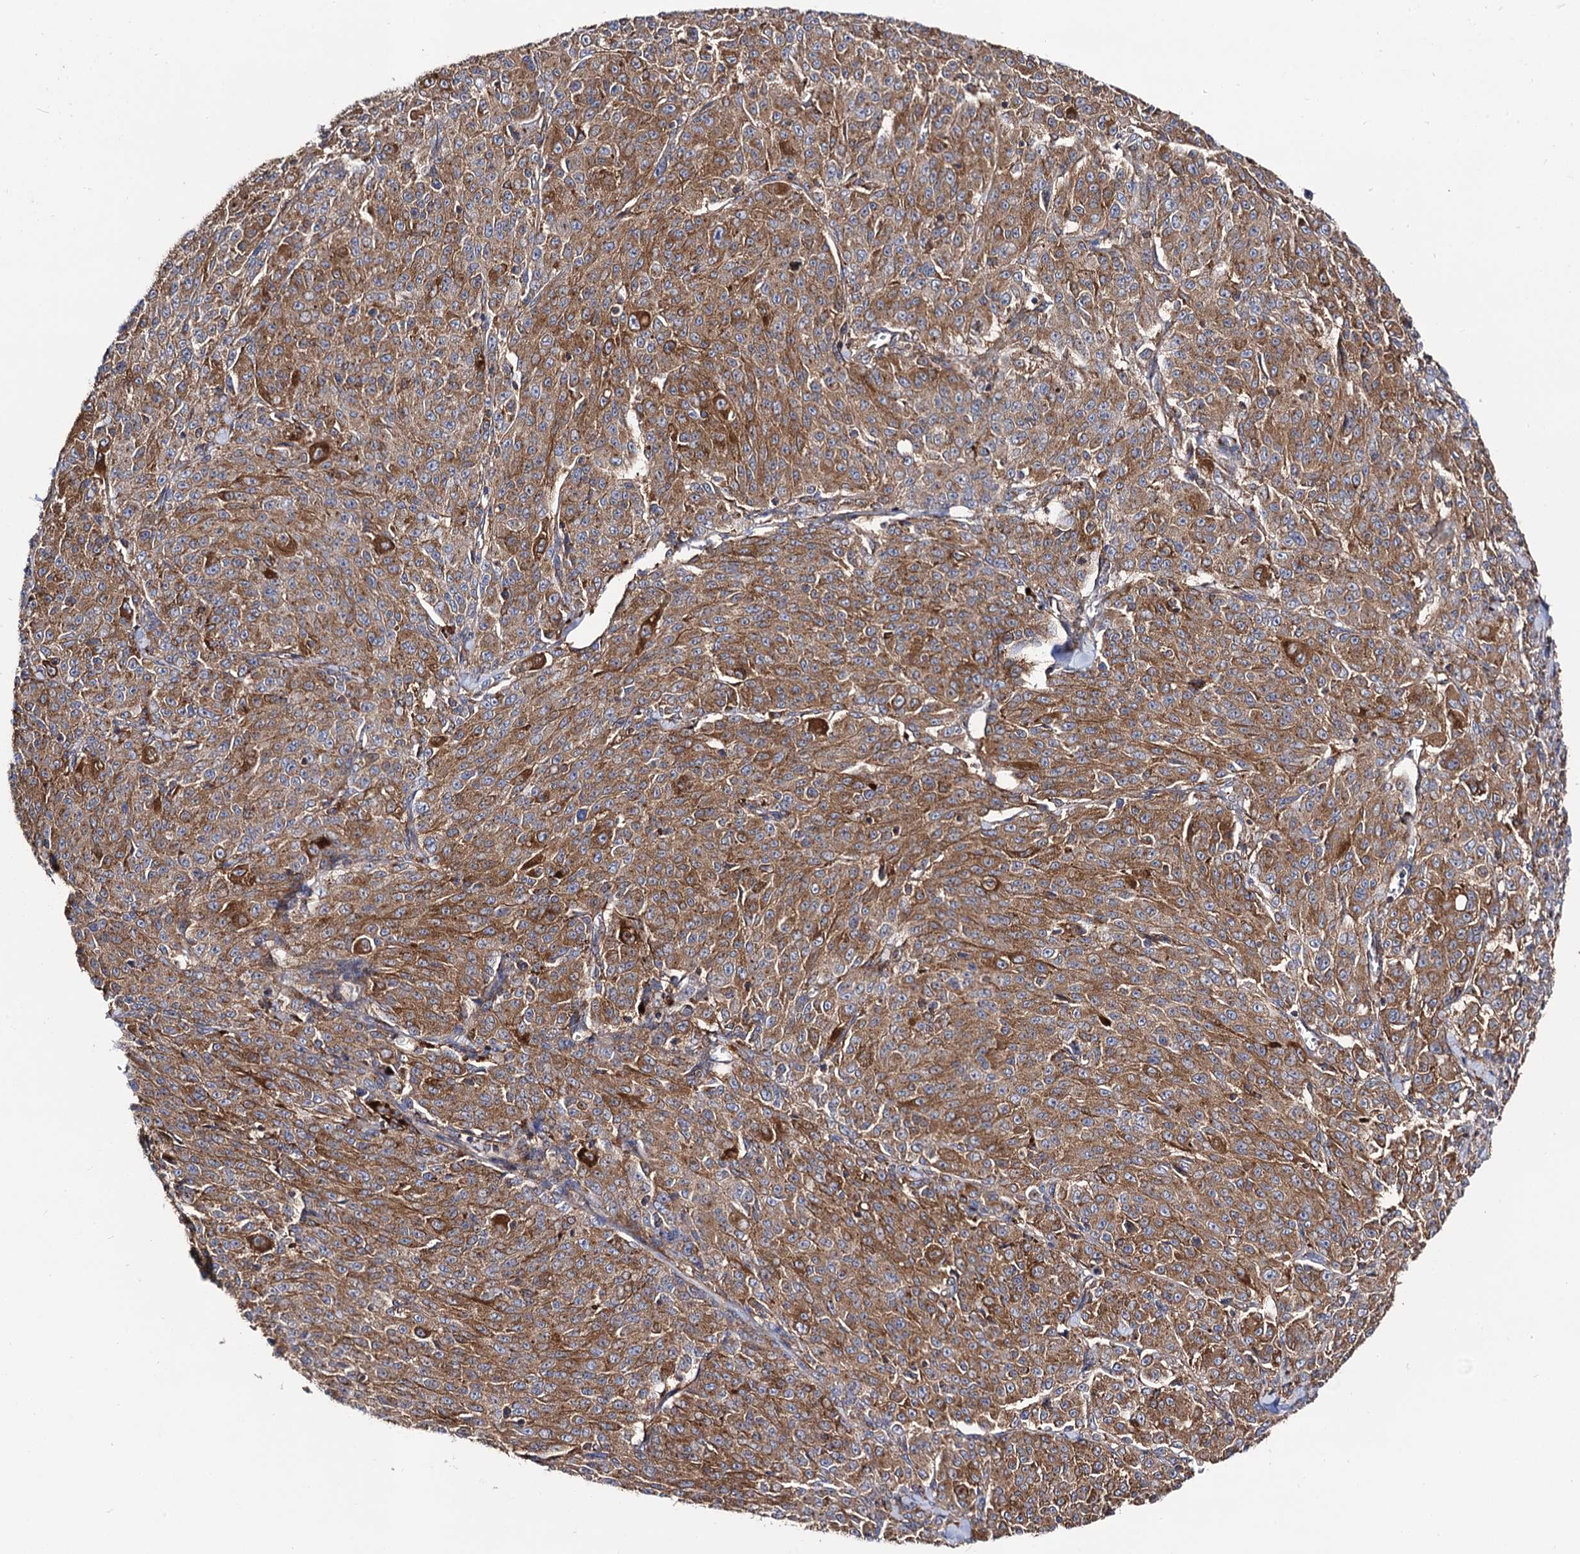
{"staining": {"intensity": "moderate", "quantity": "25%-75%", "location": "cytoplasmic/membranous"}, "tissue": "melanoma", "cell_type": "Tumor cells", "image_type": "cancer", "snomed": [{"axis": "morphology", "description": "Malignant melanoma, NOS"}, {"axis": "topography", "description": "Skin"}], "caption": "Protein expression analysis of human malignant melanoma reveals moderate cytoplasmic/membranous positivity in about 25%-75% of tumor cells.", "gene": "DYDC1", "patient": {"sex": "female", "age": 52}}